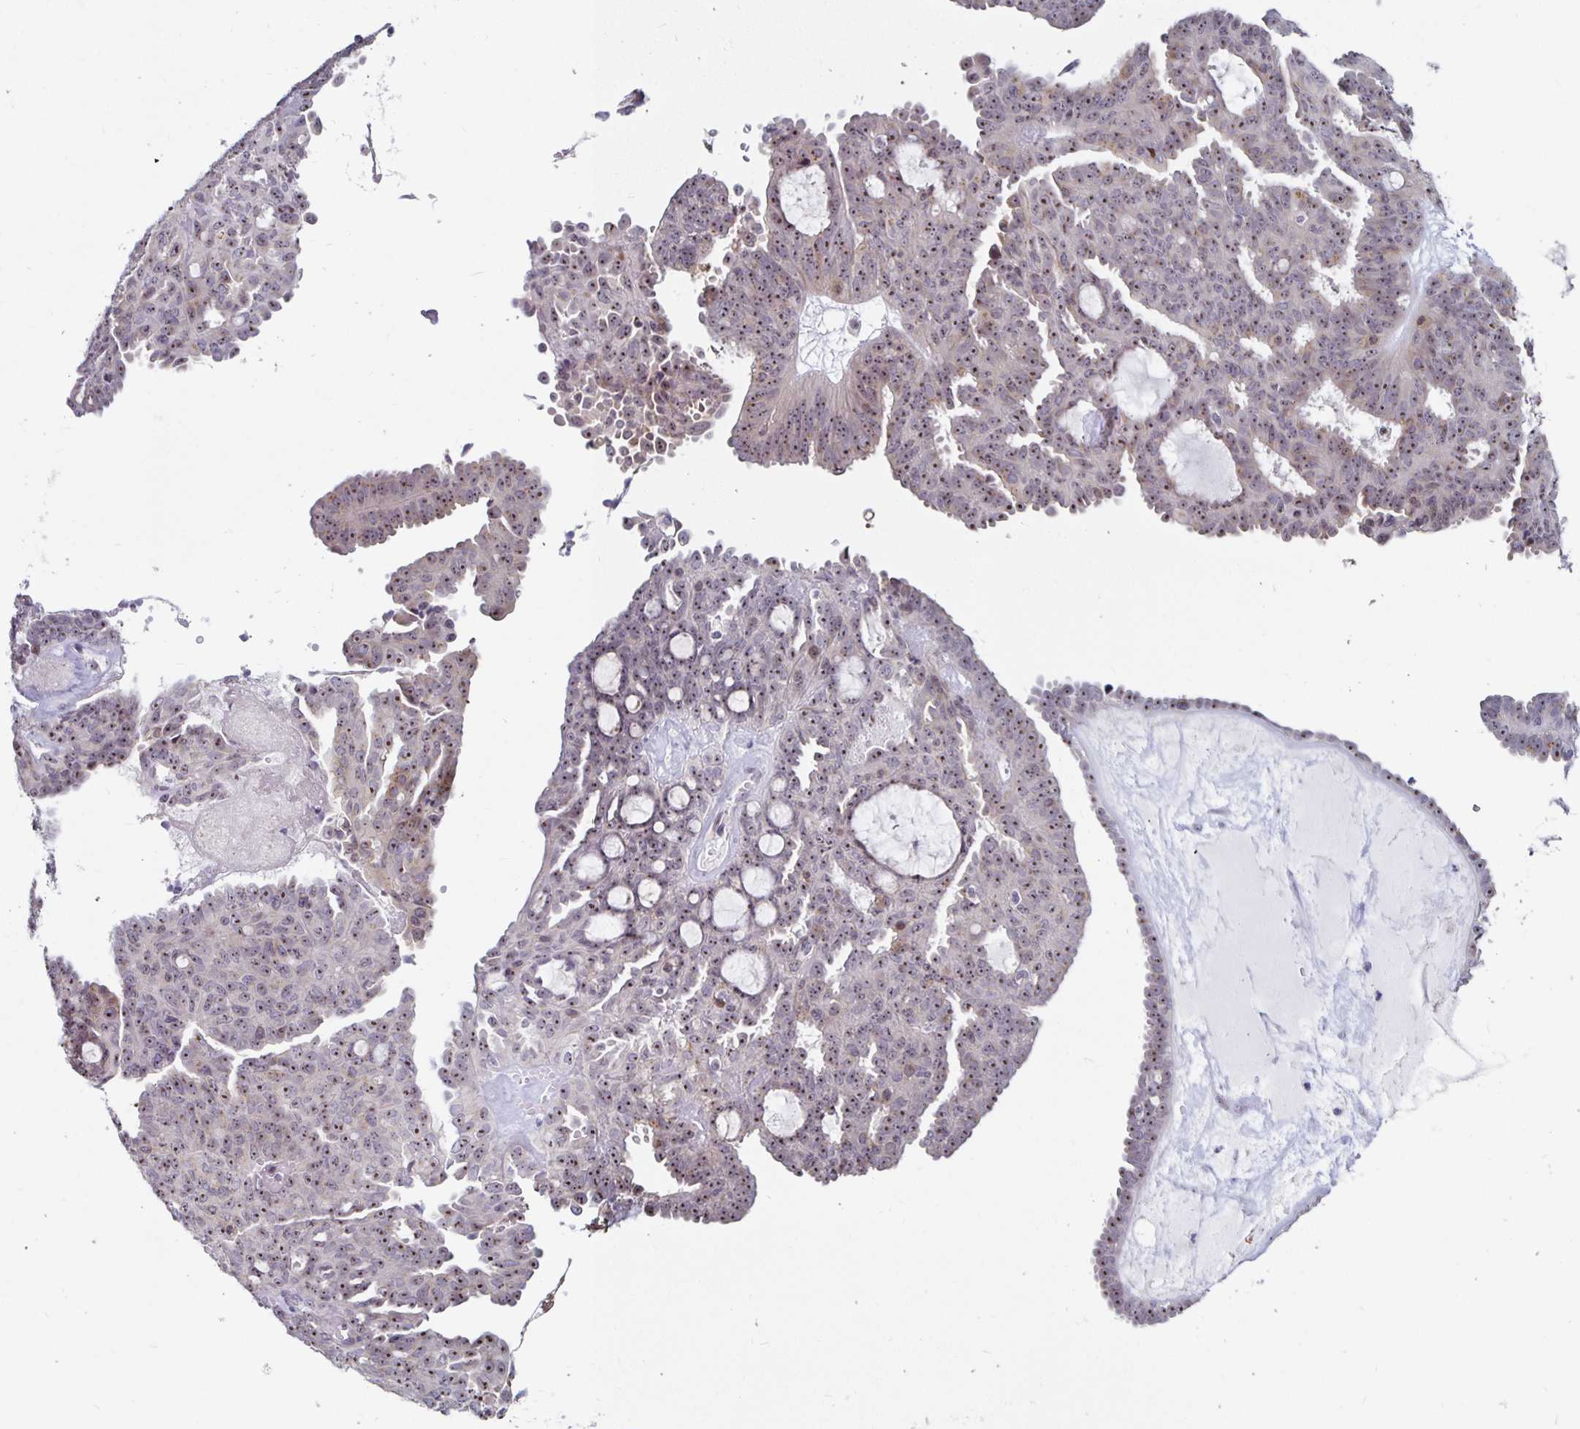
{"staining": {"intensity": "moderate", "quantity": ">75%", "location": "nuclear"}, "tissue": "ovarian cancer", "cell_type": "Tumor cells", "image_type": "cancer", "snomed": [{"axis": "morphology", "description": "Cystadenocarcinoma, serous, NOS"}, {"axis": "topography", "description": "Ovary"}], "caption": "Immunohistochemical staining of human ovarian serous cystadenocarcinoma shows medium levels of moderate nuclear expression in approximately >75% of tumor cells.", "gene": "NUP85", "patient": {"sex": "female", "age": 71}}